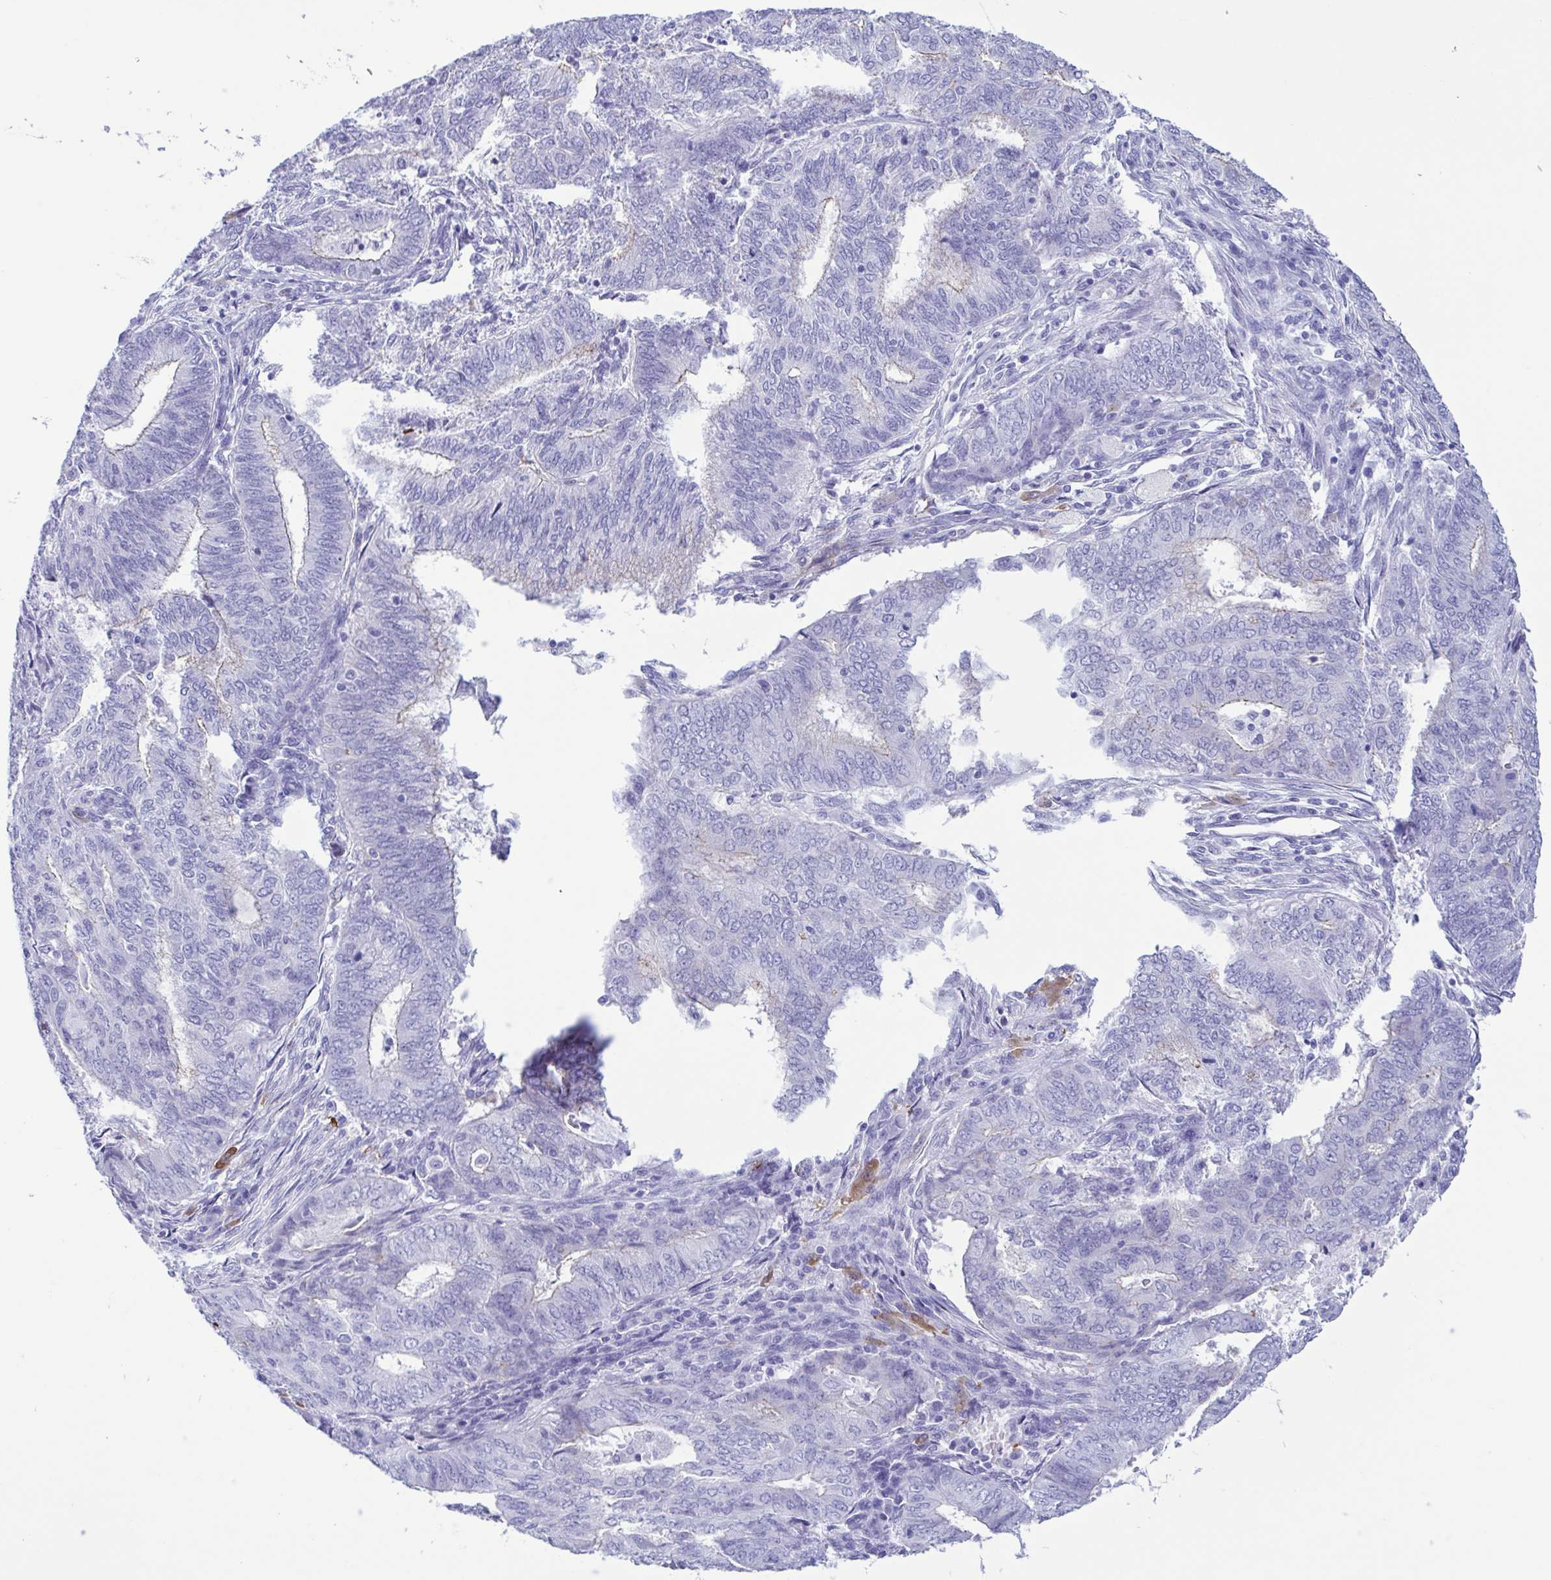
{"staining": {"intensity": "negative", "quantity": "none", "location": "none"}, "tissue": "endometrial cancer", "cell_type": "Tumor cells", "image_type": "cancer", "snomed": [{"axis": "morphology", "description": "Adenocarcinoma, NOS"}, {"axis": "topography", "description": "Endometrium"}], "caption": "Histopathology image shows no protein staining in tumor cells of endometrial cancer tissue.", "gene": "TSPY2", "patient": {"sex": "female", "age": 62}}